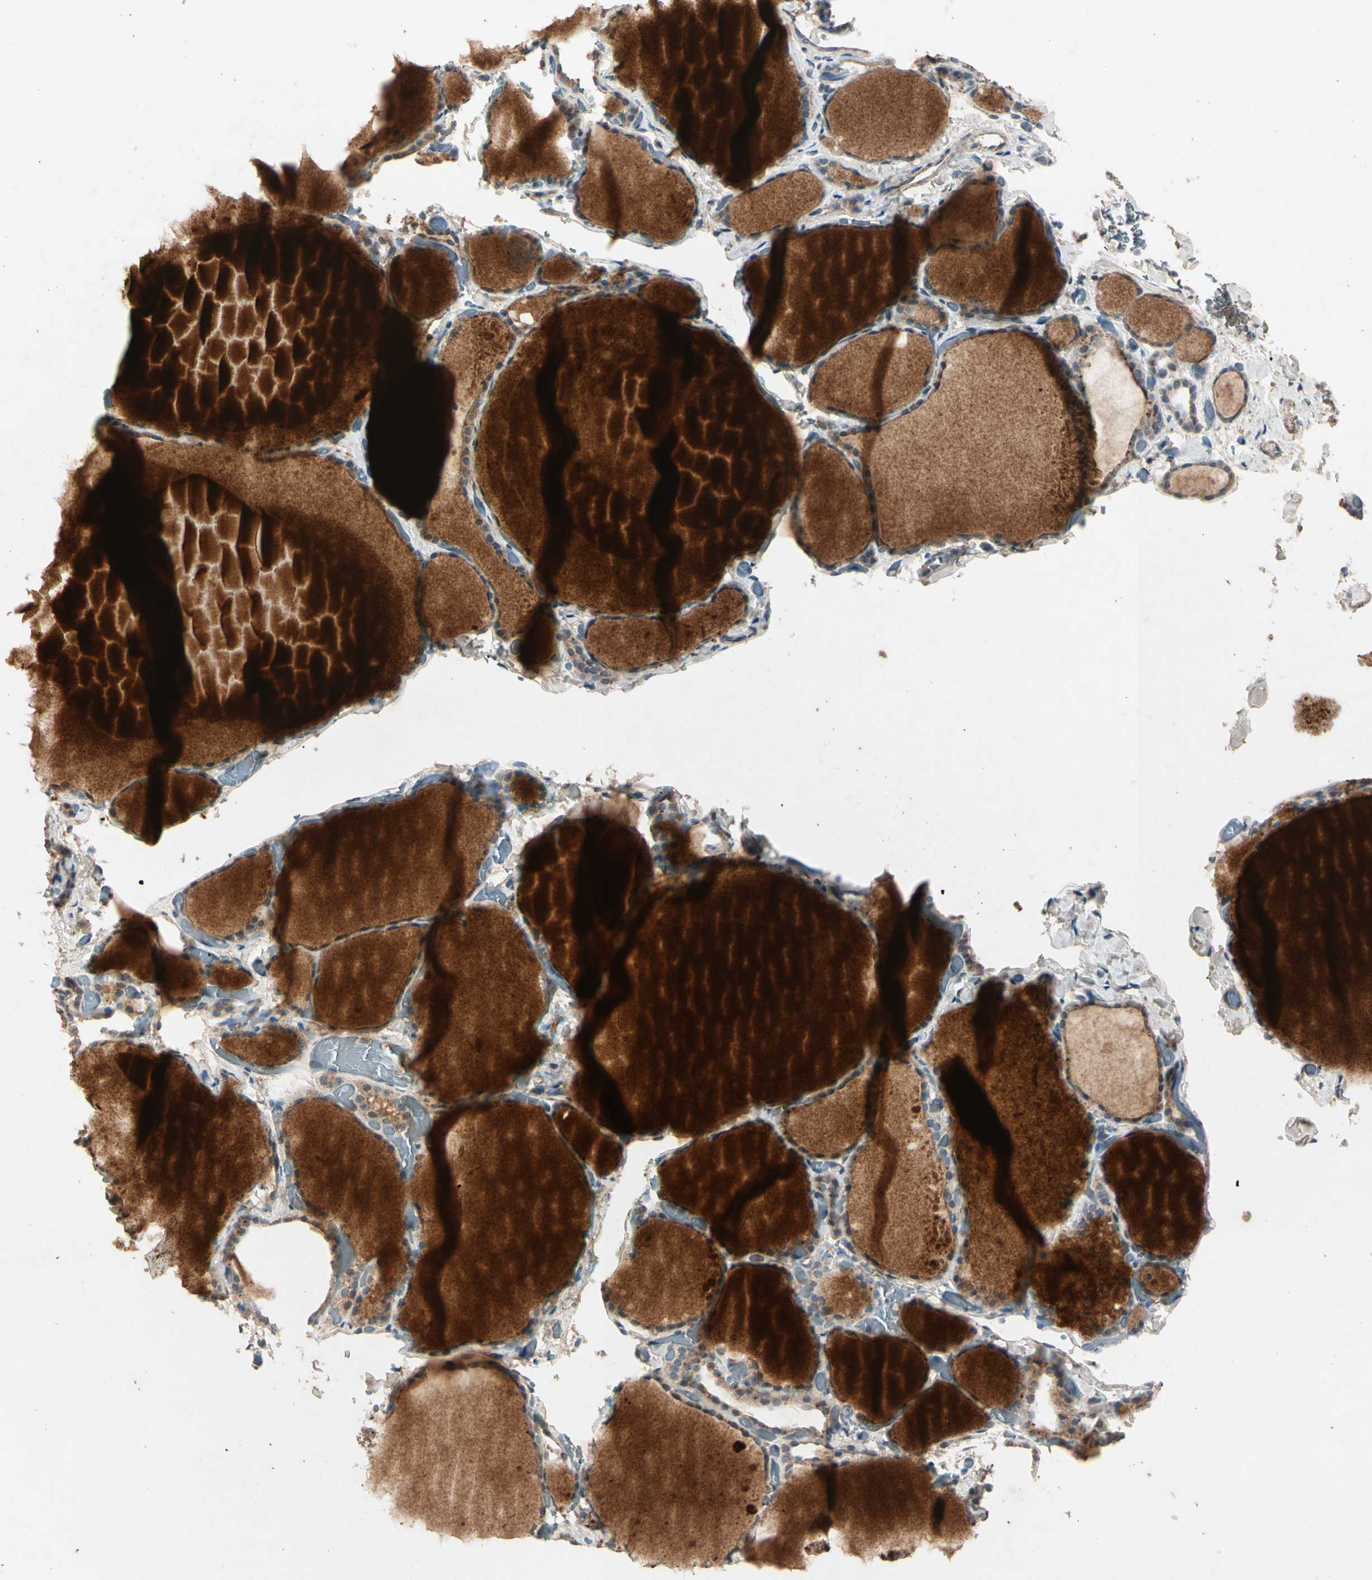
{"staining": {"intensity": "weak", "quantity": "25%-75%", "location": "cytoplasmic/membranous"}, "tissue": "thyroid gland", "cell_type": "Glandular cells", "image_type": "normal", "snomed": [{"axis": "morphology", "description": "Normal tissue, NOS"}, {"axis": "topography", "description": "Thyroid gland"}], "caption": "The micrograph shows a brown stain indicating the presence of a protein in the cytoplasmic/membranous of glandular cells in thyroid gland. (Stains: DAB in brown, nuclei in blue, Microscopy: brightfield microscopy at high magnification).", "gene": "GPLD1", "patient": {"sex": "female", "age": 22}}